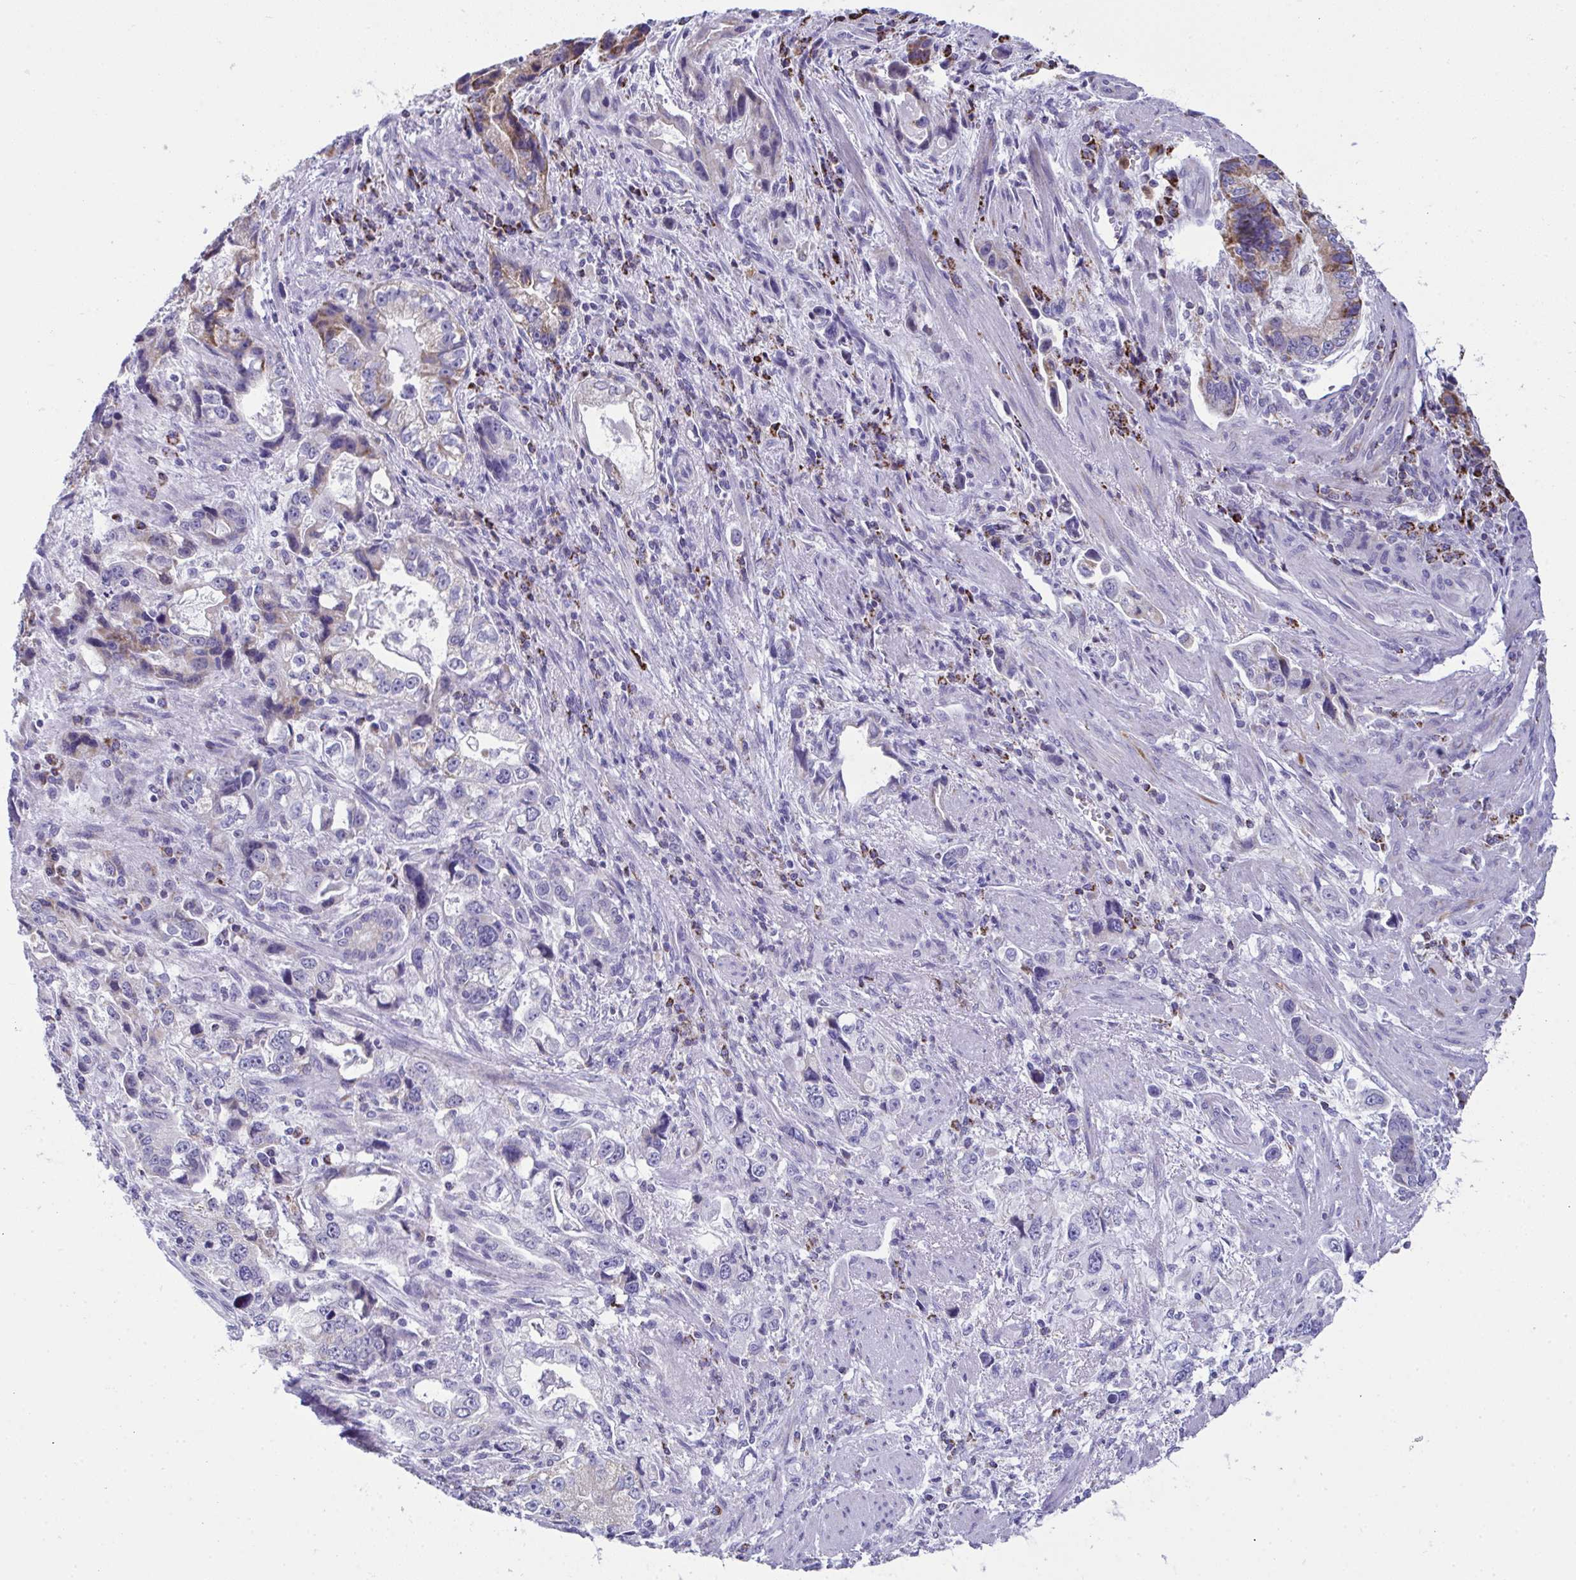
{"staining": {"intensity": "moderate", "quantity": "<25%", "location": "cytoplasmic/membranous"}, "tissue": "stomach cancer", "cell_type": "Tumor cells", "image_type": "cancer", "snomed": [{"axis": "morphology", "description": "Adenocarcinoma, NOS"}, {"axis": "topography", "description": "Stomach, lower"}], "caption": "Human adenocarcinoma (stomach) stained with a protein marker exhibits moderate staining in tumor cells.", "gene": "PLA2G12B", "patient": {"sex": "female", "age": 93}}